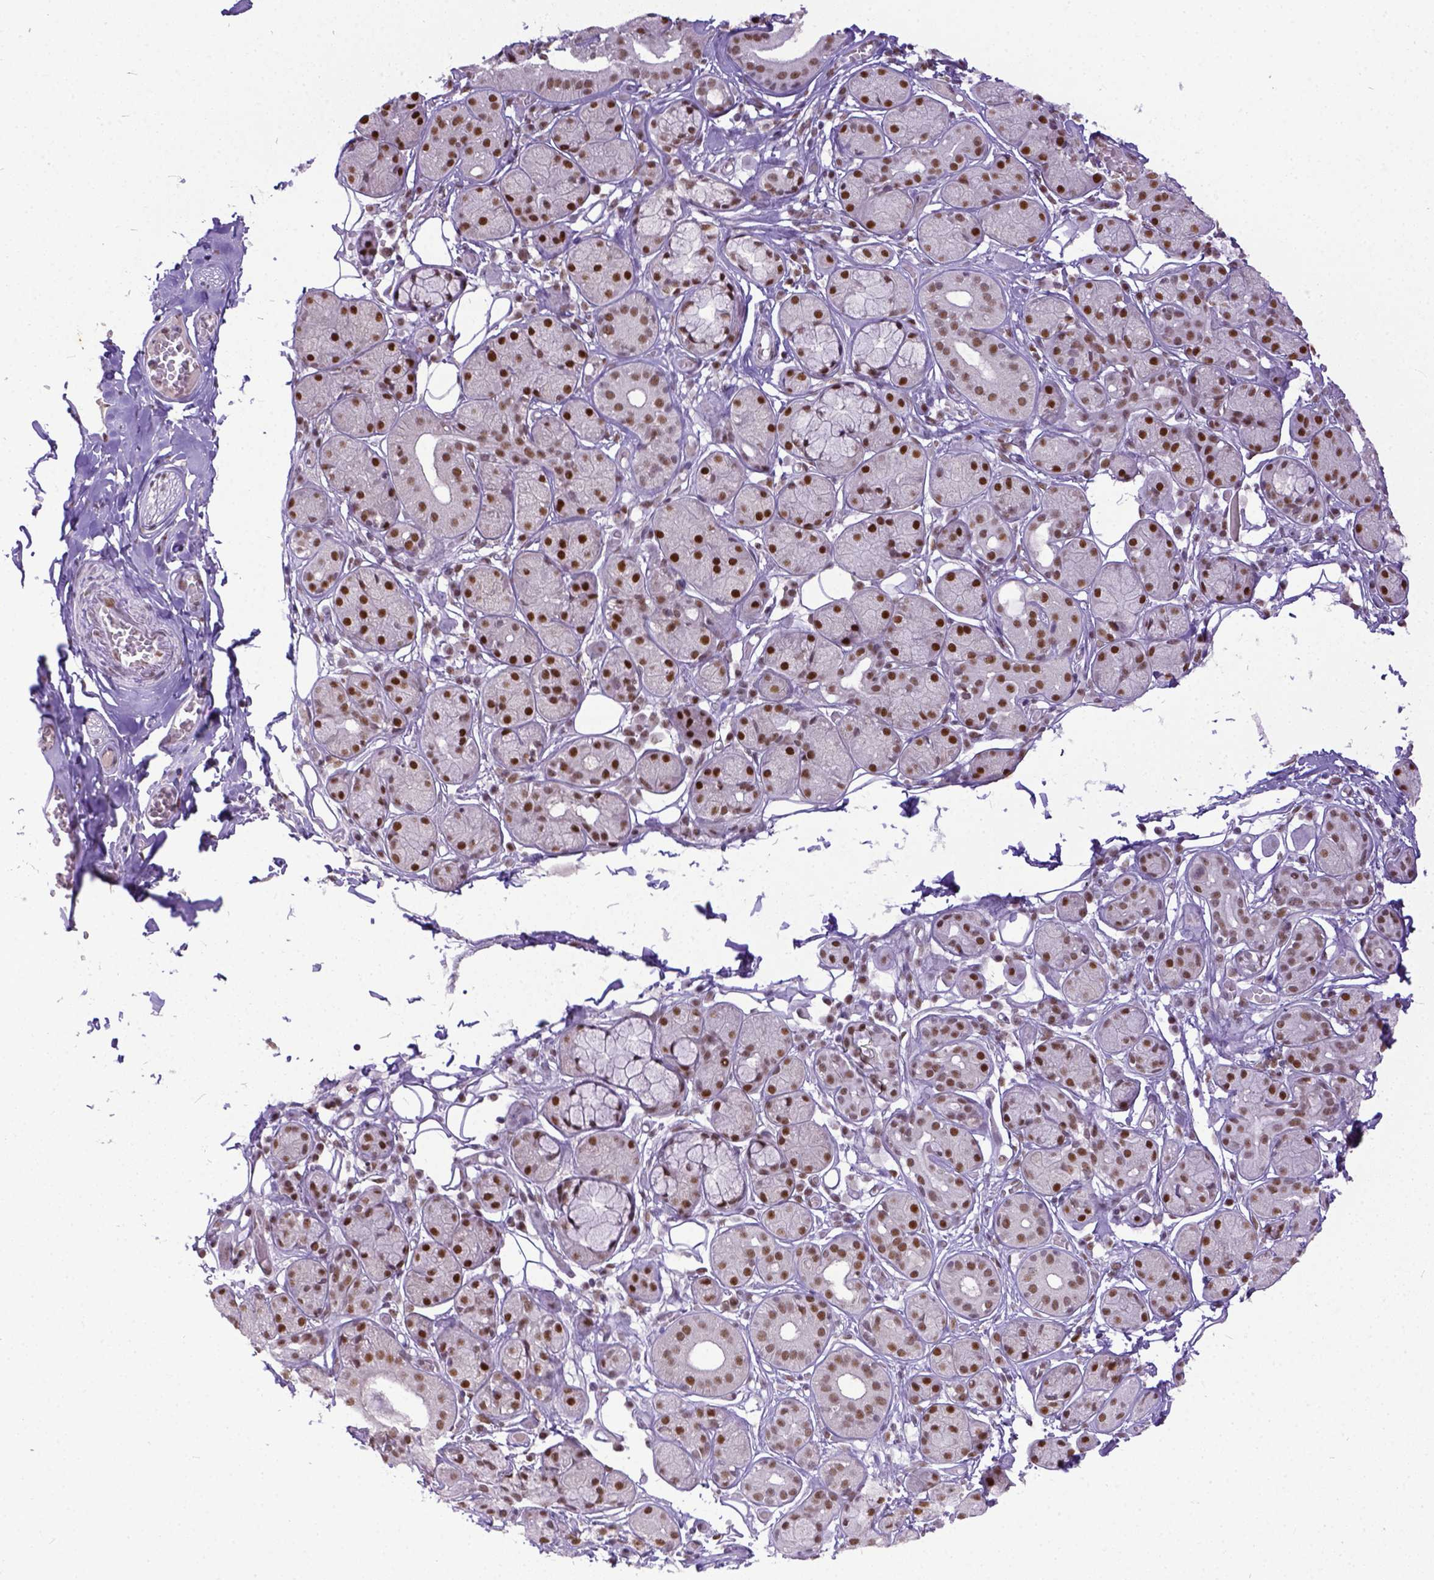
{"staining": {"intensity": "strong", "quantity": ">75%", "location": "nuclear"}, "tissue": "salivary gland", "cell_type": "Glandular cells", "image_type": "normal", "snomed": [{"axis": "morphology", "description": "Normal tissue, NOS"}, {"axis": "topography", "description": "Salivary gland"}, {"axis": "topography", "description": "Peripheral nerve tissue"}], "caption": "The immunohistochemical stain labels strong nuclear staining in glandular cells of normal salivary gland. The staining was performed using DAB (3,3'-diaminobenzidine) to visualize the protein expression in brown, while the nuclei were stained in blue with hematoxylin (Magnification: 20x).", "gene": "ERCC1", "patient": {"sex": "male", "age": 71}}